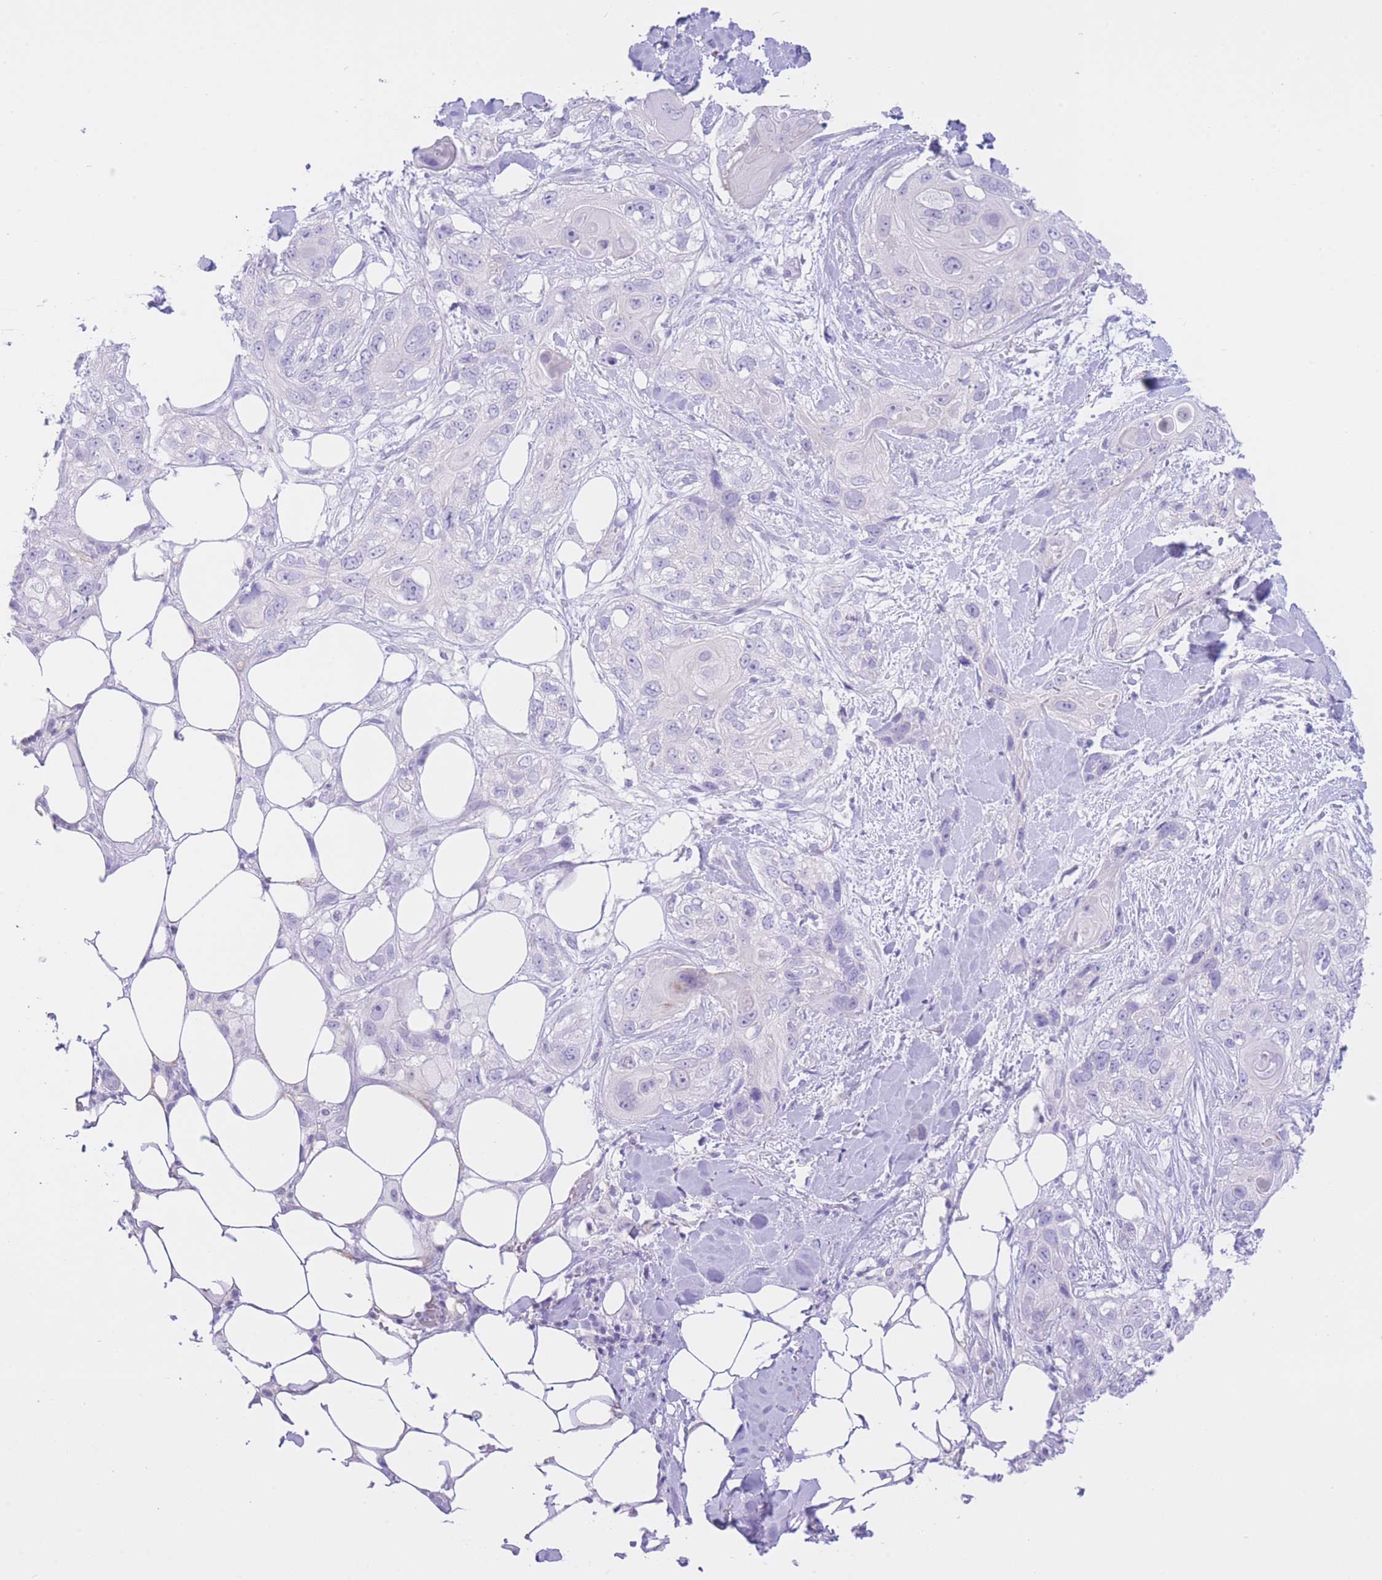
{"staining": {"intensity": "negative", "quantity": "none", "location": "none"}, "tissue": "skin cancer", "cell_type": "Tumor cells", "image_type": "cancer", "snomed": [{"axis": "morphology", "description": "Normal tissue, NOS"}, {"axis": "morphology", "description": "Squamous cell carcinoma, NOS"}, {"axis": "topography", "description": "Skin"}], "caption": "Photomicrograph shows no significant protein staining in tumor cells of skin cancer. (Stains: DAB IHC with hematoxylin counter stain, Microscopy: brightfield microscopy at high magnification).", "gene": "ZNF212", "patient": {"sex": "male", "age": 72}}